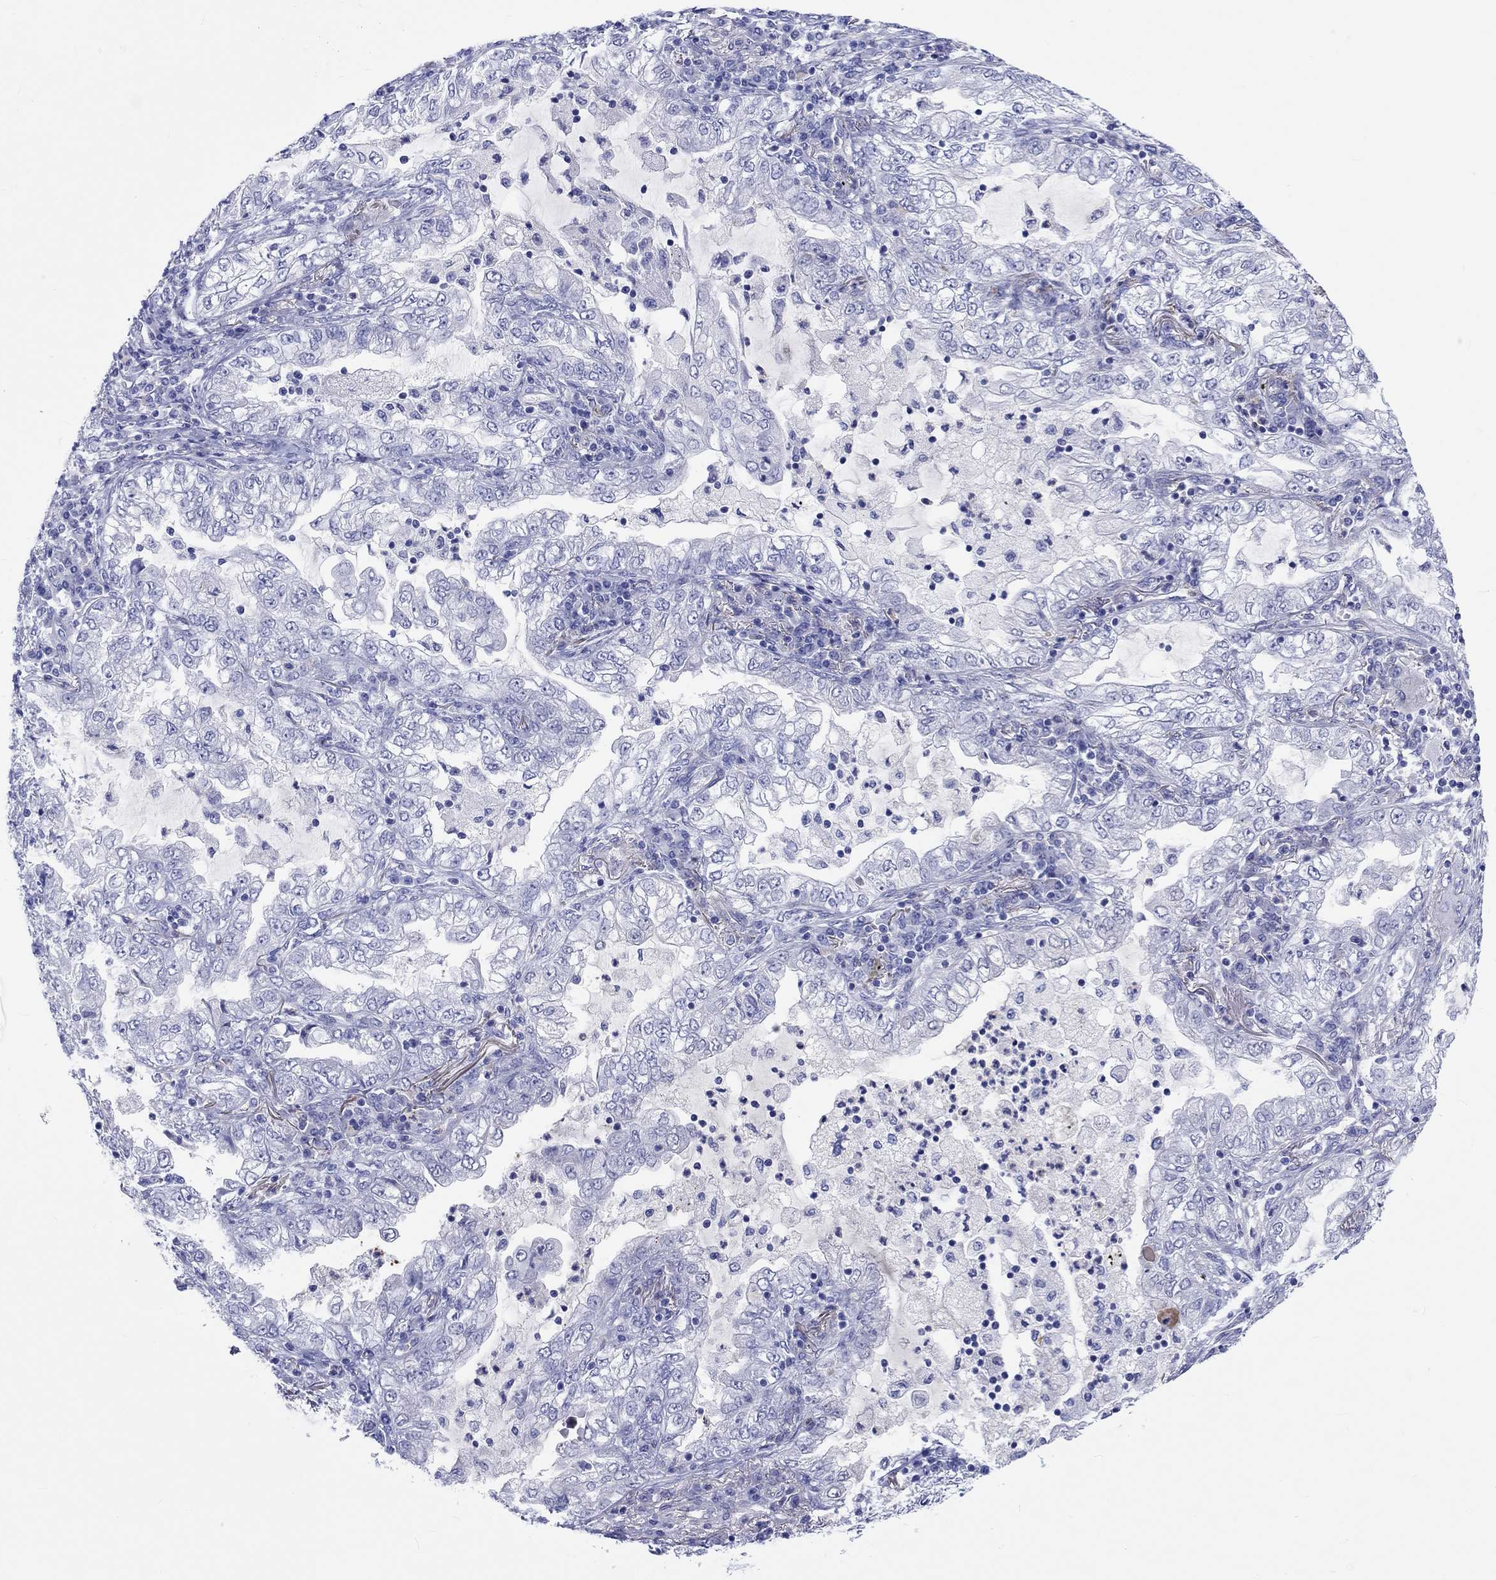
{"staining": {"intensity": "negative", "quantity": "none", "location": "none"}, "tissue": "lung cancer", "cell_type": "Tumor cells", "image_type": "cancer", "snomed": [{"axis": "morphology", "description": "Adenocarcinoma, NOS"}, {"axis": "topography", "description": "Lung"}], "caption": "There is no significant expression in tumor cells of lung cancer.", "gene": "CDY2B", "patient": {"sex": "female", "age": 73}}